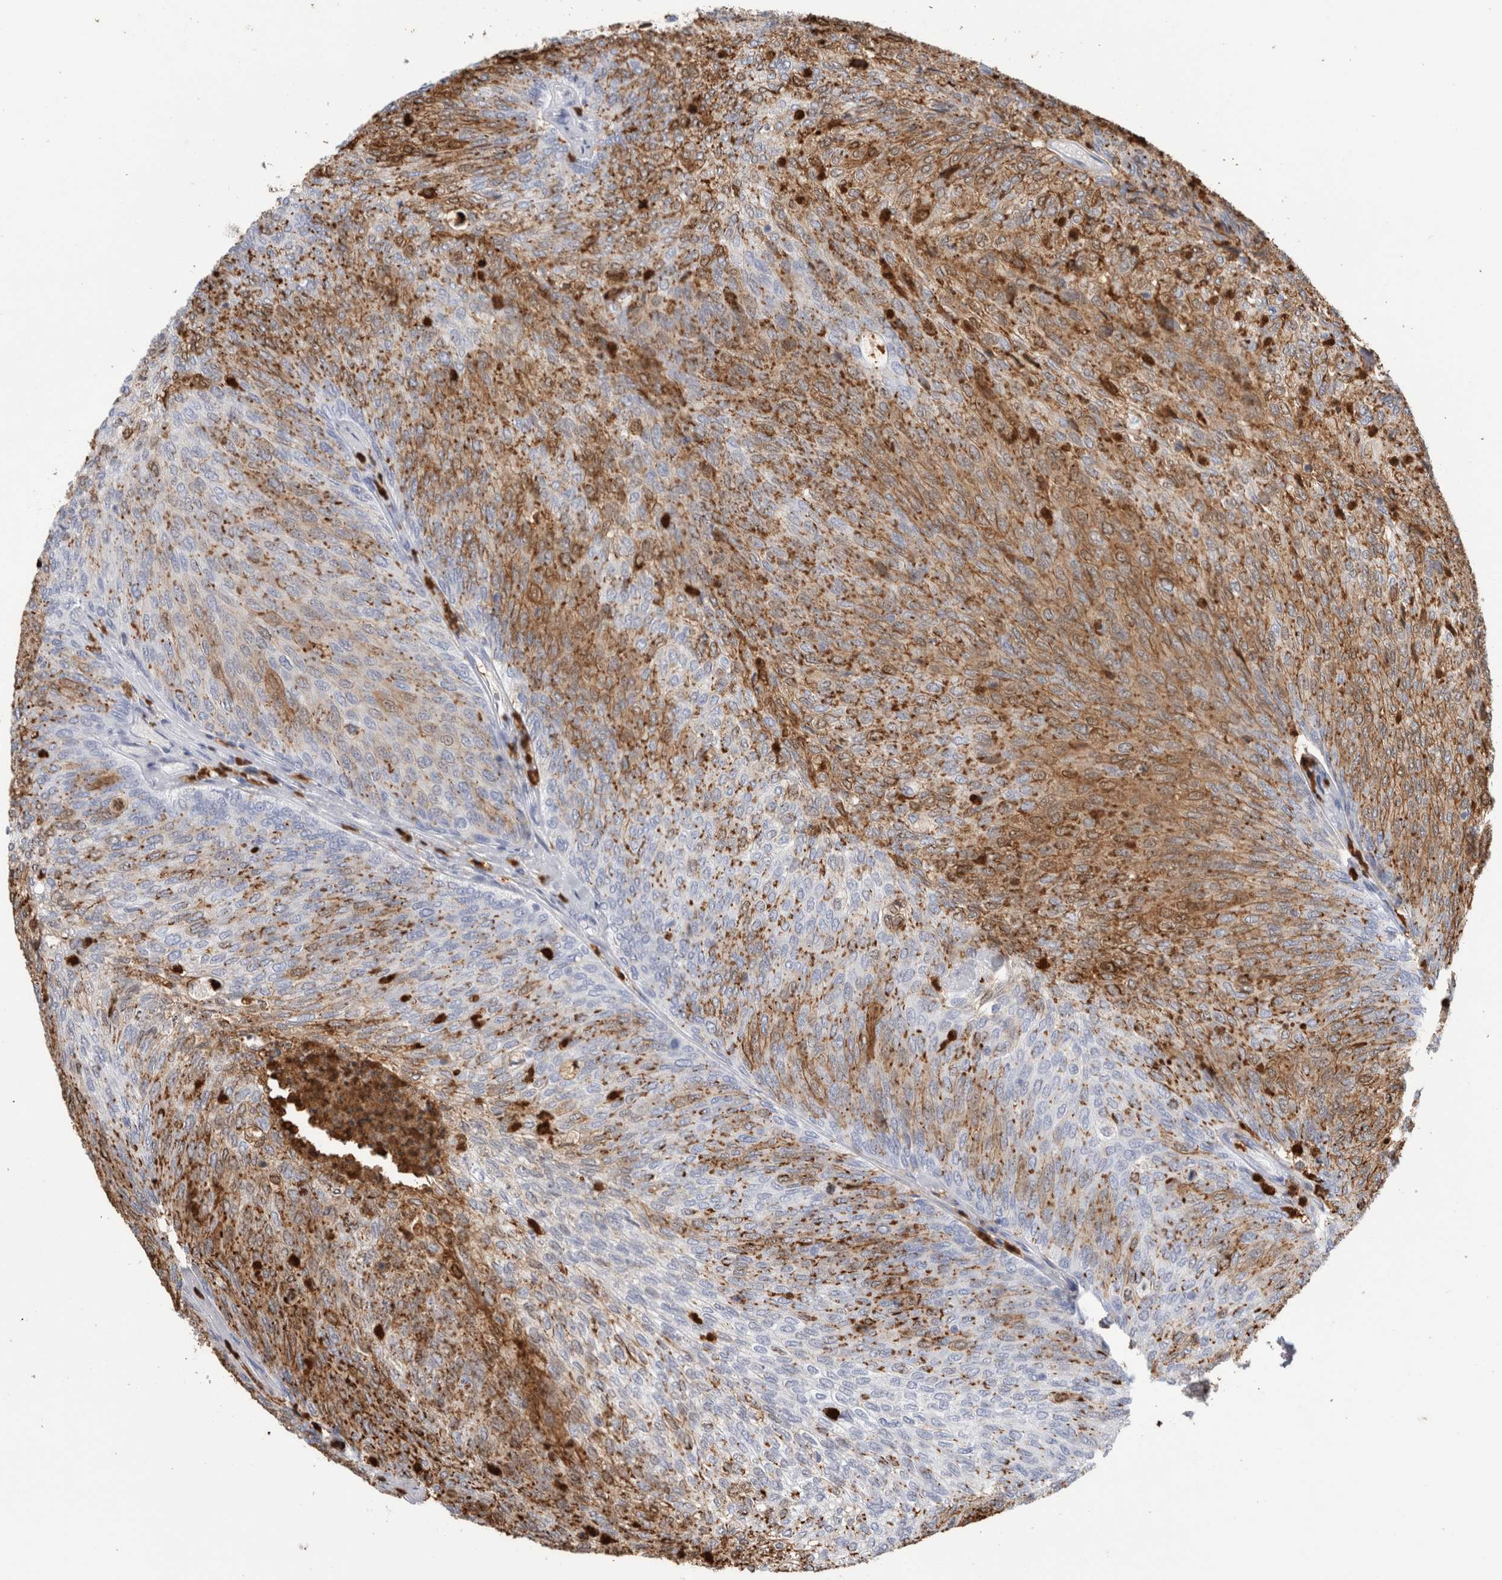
{"staining": {"intensity": "moderate", "quantity": ">75%", "location": "cytoplasmic/membranous"}, "tissue": "urothelial cancer", "cell_type": "Tumor cells", "image_type": "cancer", "snomed": [{"axis": "morphology", "description": "Urothelial carcinoma, Low grade"}, {"axis": "topography", "description": "Urinary bladder"}], "caption": "Urothelial carcinoma (low-grade) tissue displays moderate cytoplasmic/membranous positivity in about >75% of tumor cells", "gene": "S100A8", "patient": {"sex": "female", "age": 79}}